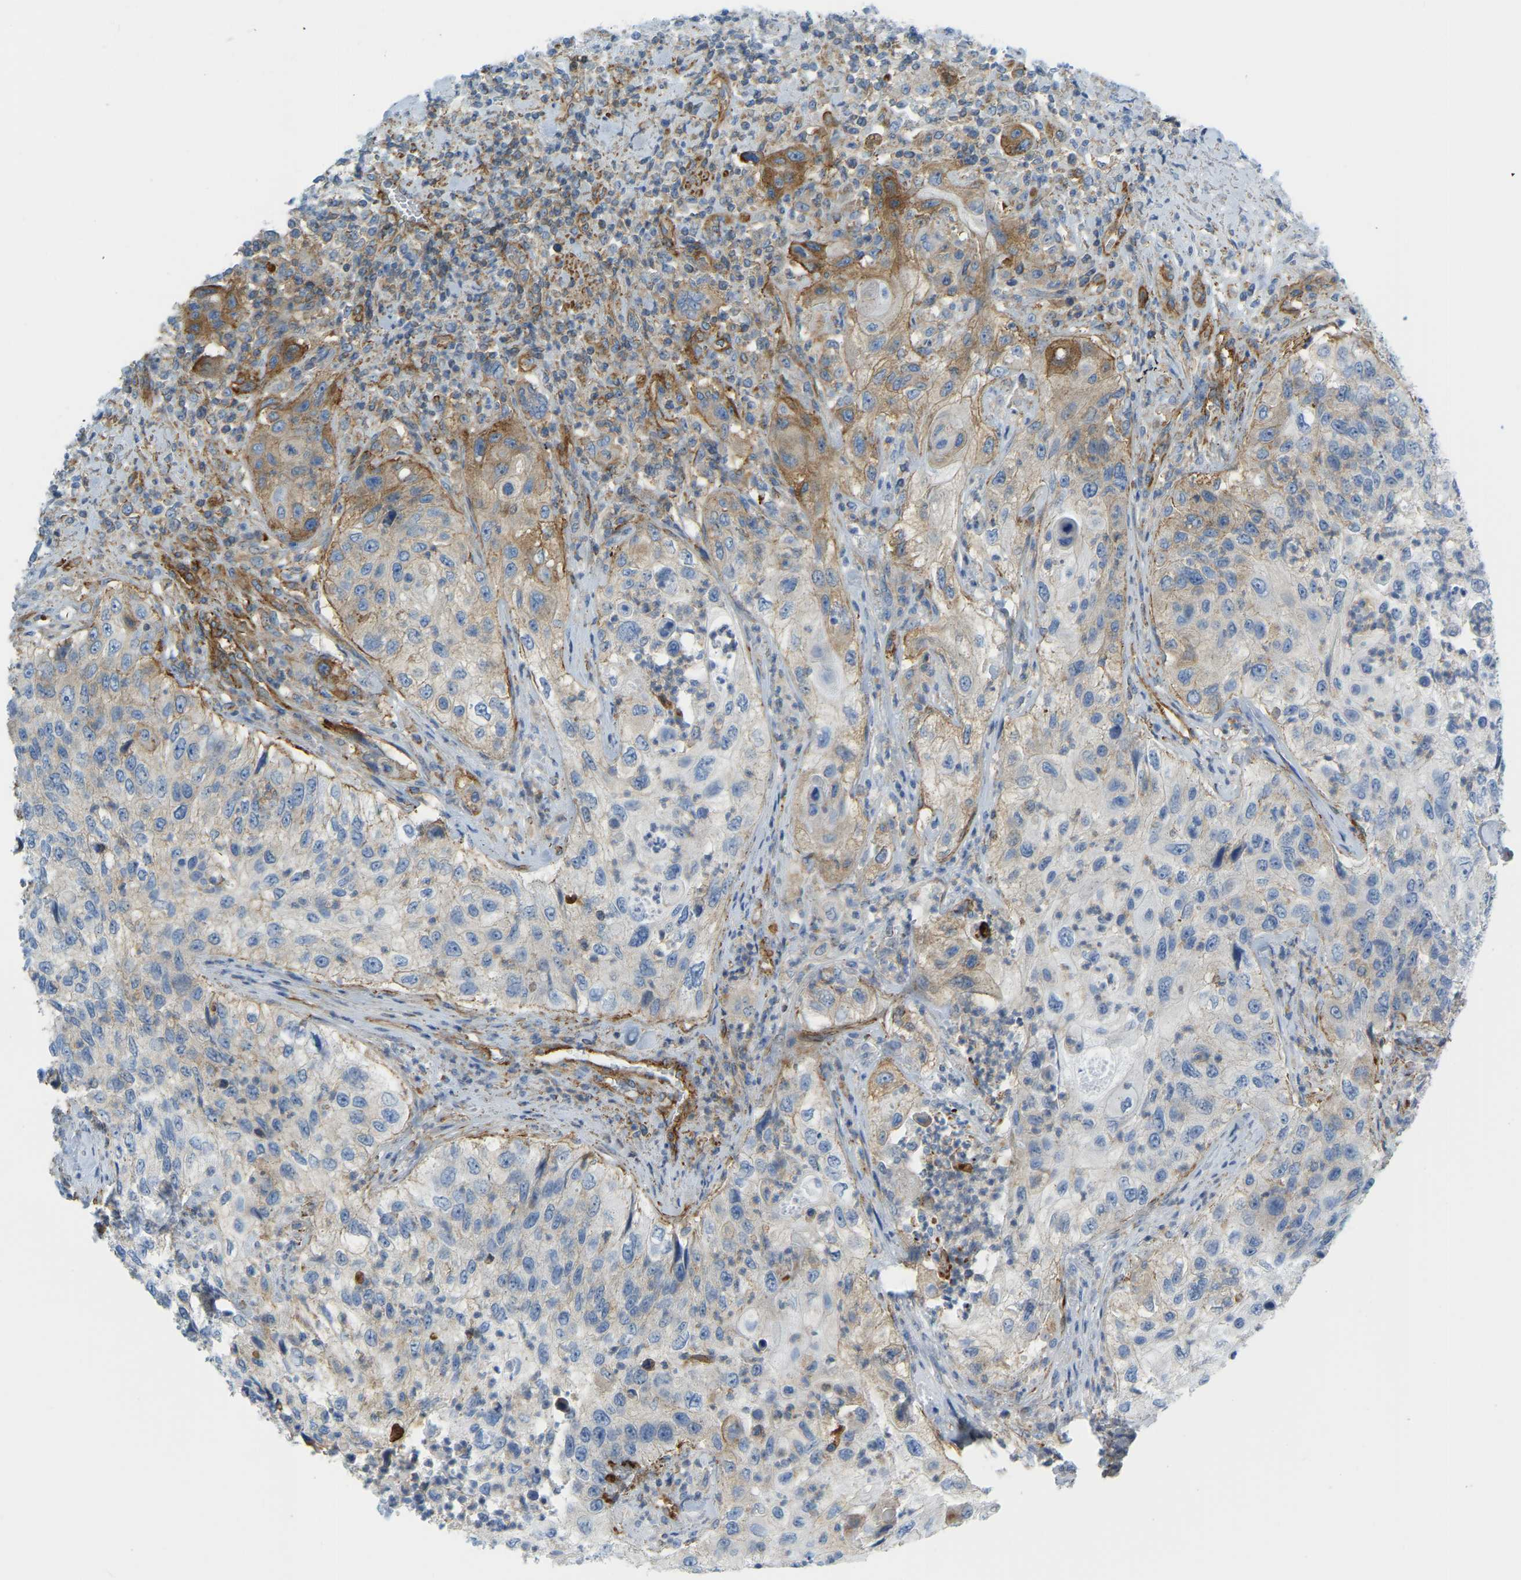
{"staining": {"intensity": "moderate", "quantity": "<25%", "location": "cytoplasmic/membranous"}, "tissue": "urothelial cancer", "cell_type": "Tumor cells", "image_type": "cancer", "snomed": [{"axis": "morphology", "description": "Urothelial carcinoma, High grade"}, {"axis": "topography", "description": "Urinary bladder"}], "caption": "This histopathology image shows immunohistochemistry (IHC) staining of high-grade urothelial carcinoma, with low moderate cytoplasmic/membranous staining in approximately <25% of tumor cells.", "gene": "MYL3", "patient": {"sex": "female", "age": 60}}